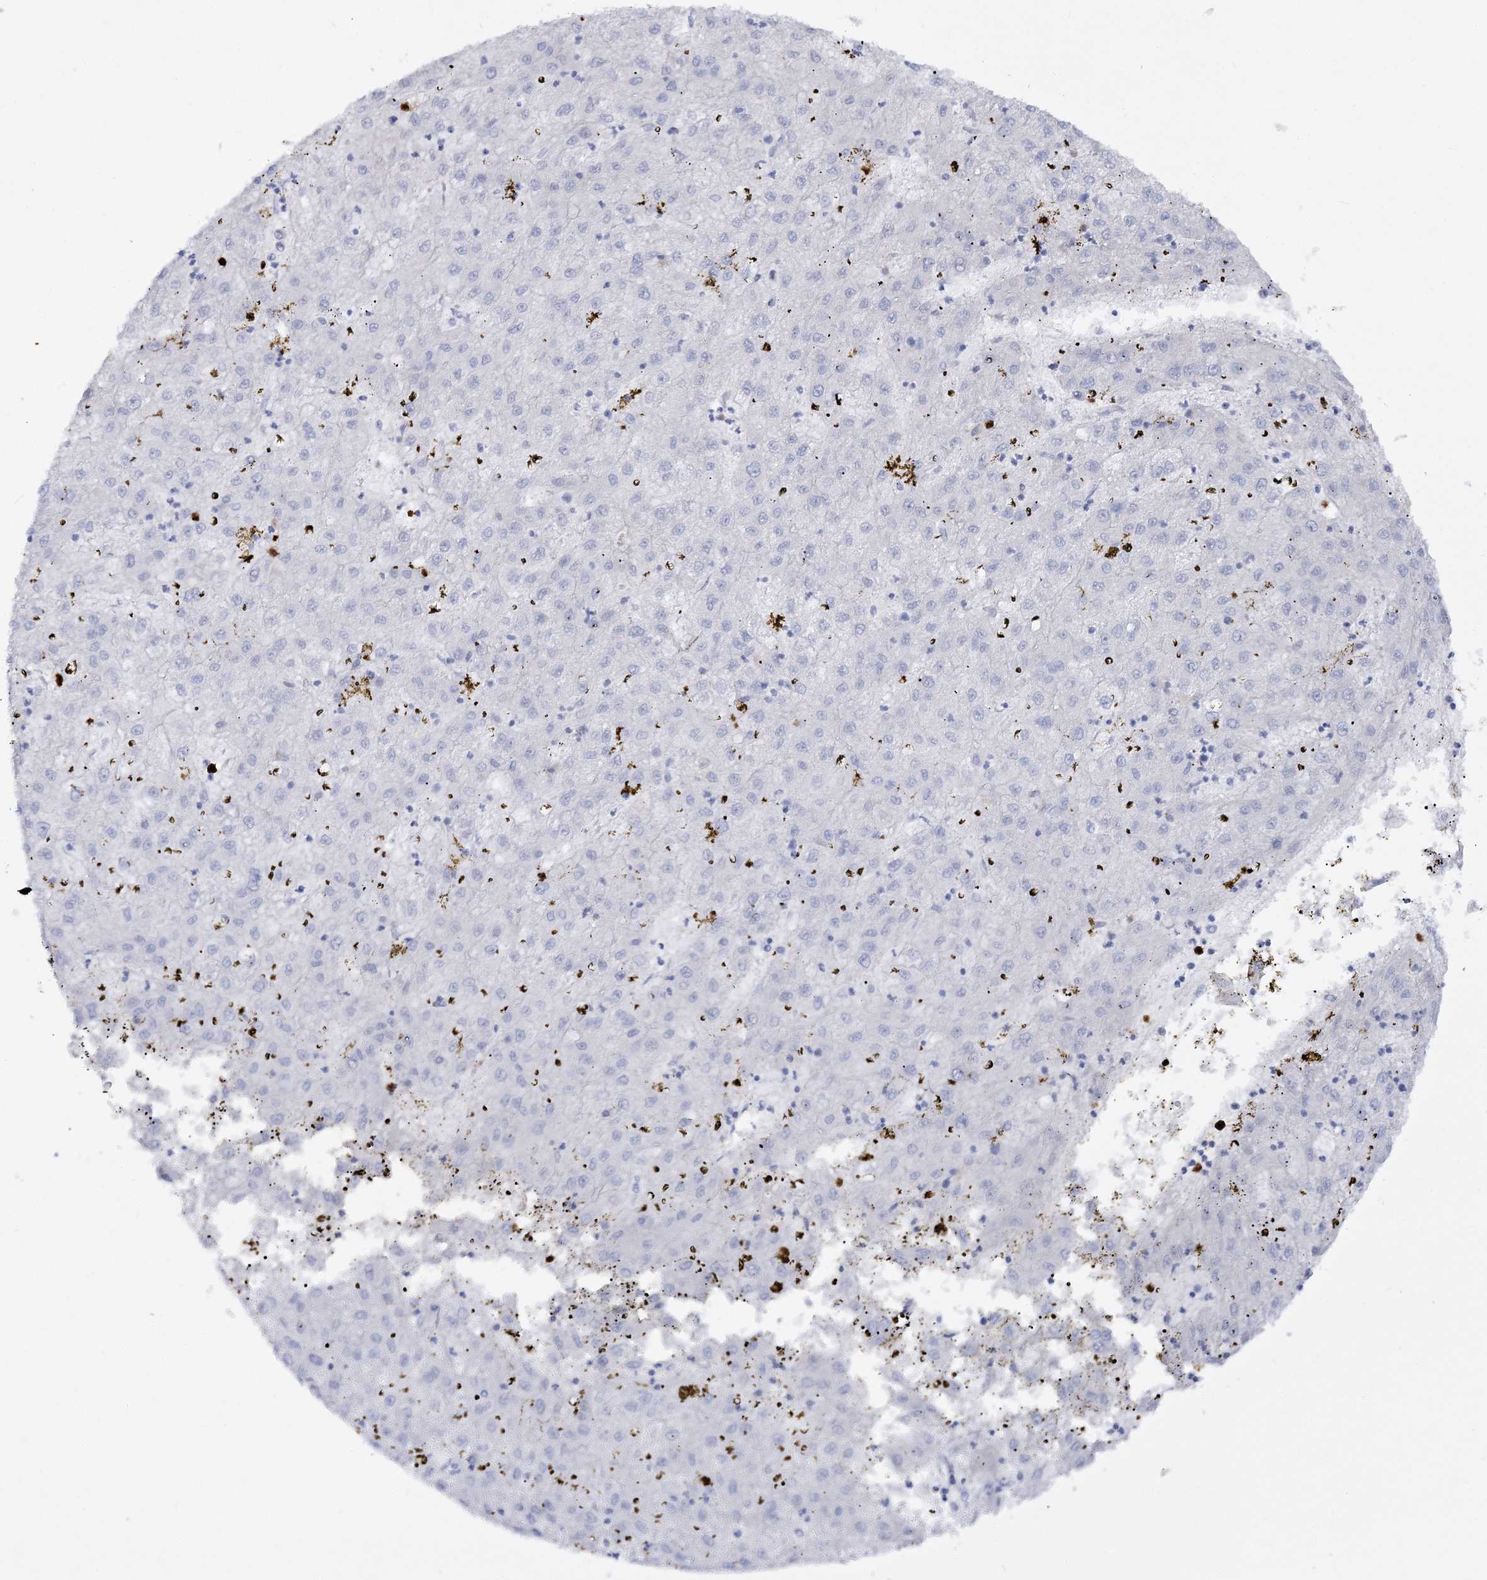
{"staining": {"intensity": "negative", "quantity": "none", "location": "none"}, "tissue": "liver cancer", "cell_type": "Tumor cells", "image_type": "cancer", "snomed": [{"axis": "morphology", "description": "Carcinoma, Hepatocellular, NOS"}, {"axis": "topography", "description": "Liver"}], "caption": "This is an IHC photomicrograph of hepatocellular carcinoma (liver). There is no expression in tumor cells.", "gene": "WDSUB1", "patient": {"sex": "male", "age": 72}}